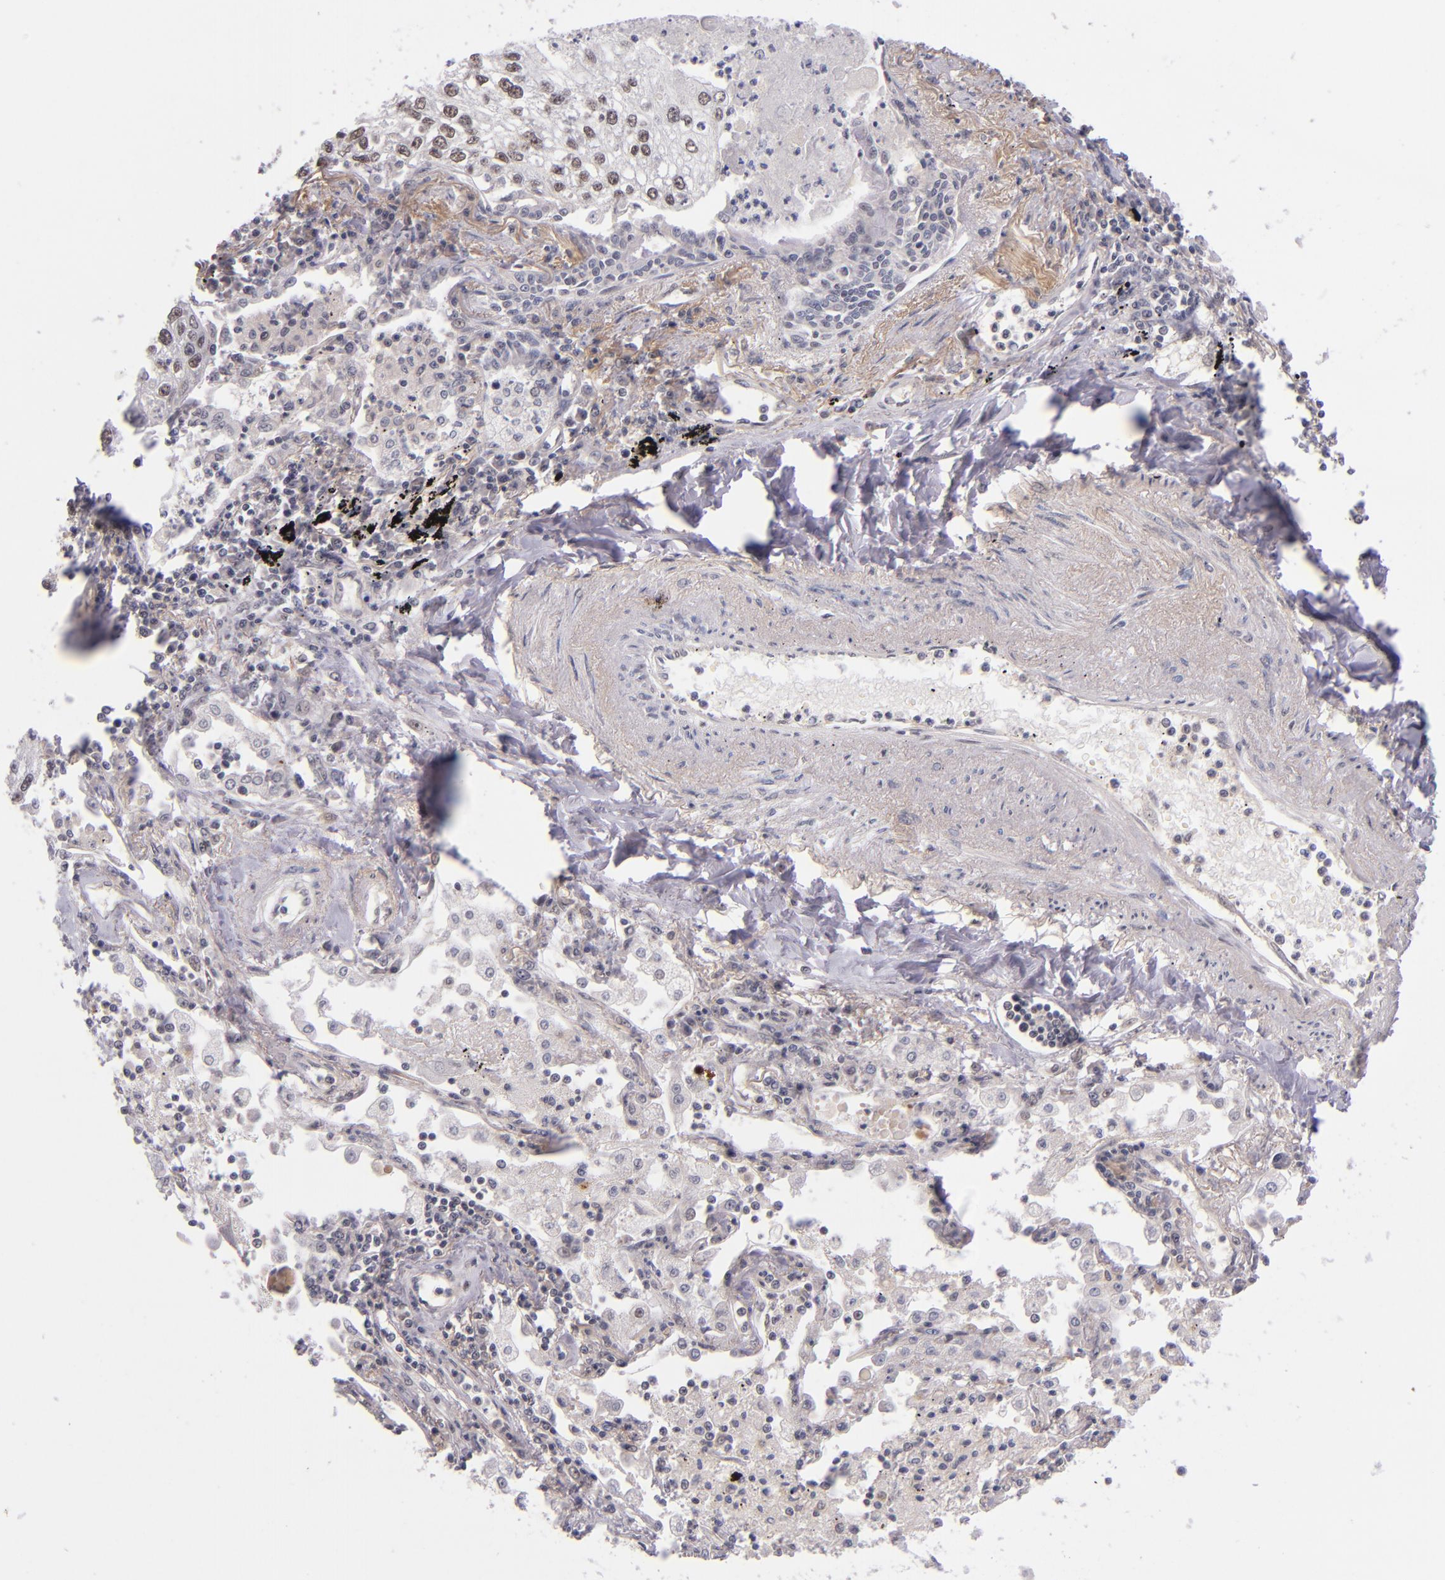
{"staining": {"intensity": "weak", "quantity": "25%-75%", "location": "nuclear"}, "tissue": "lung cancer", "cell_type": "Tumor cells", "image_type": "cancer", "snomed": [{"axis": "morphology", "description": "Squamous cell carcinoma, NOS"}, {"axis": "topography", "description": "Lung"}], "caption": "Immunohistochemistry of human lung cancer exhibits low levels of weak nuclear staining in about 25%-75% of tumor cells.", "gene": "ZNF148", "patient": {"sex": "male", "age": 75}}